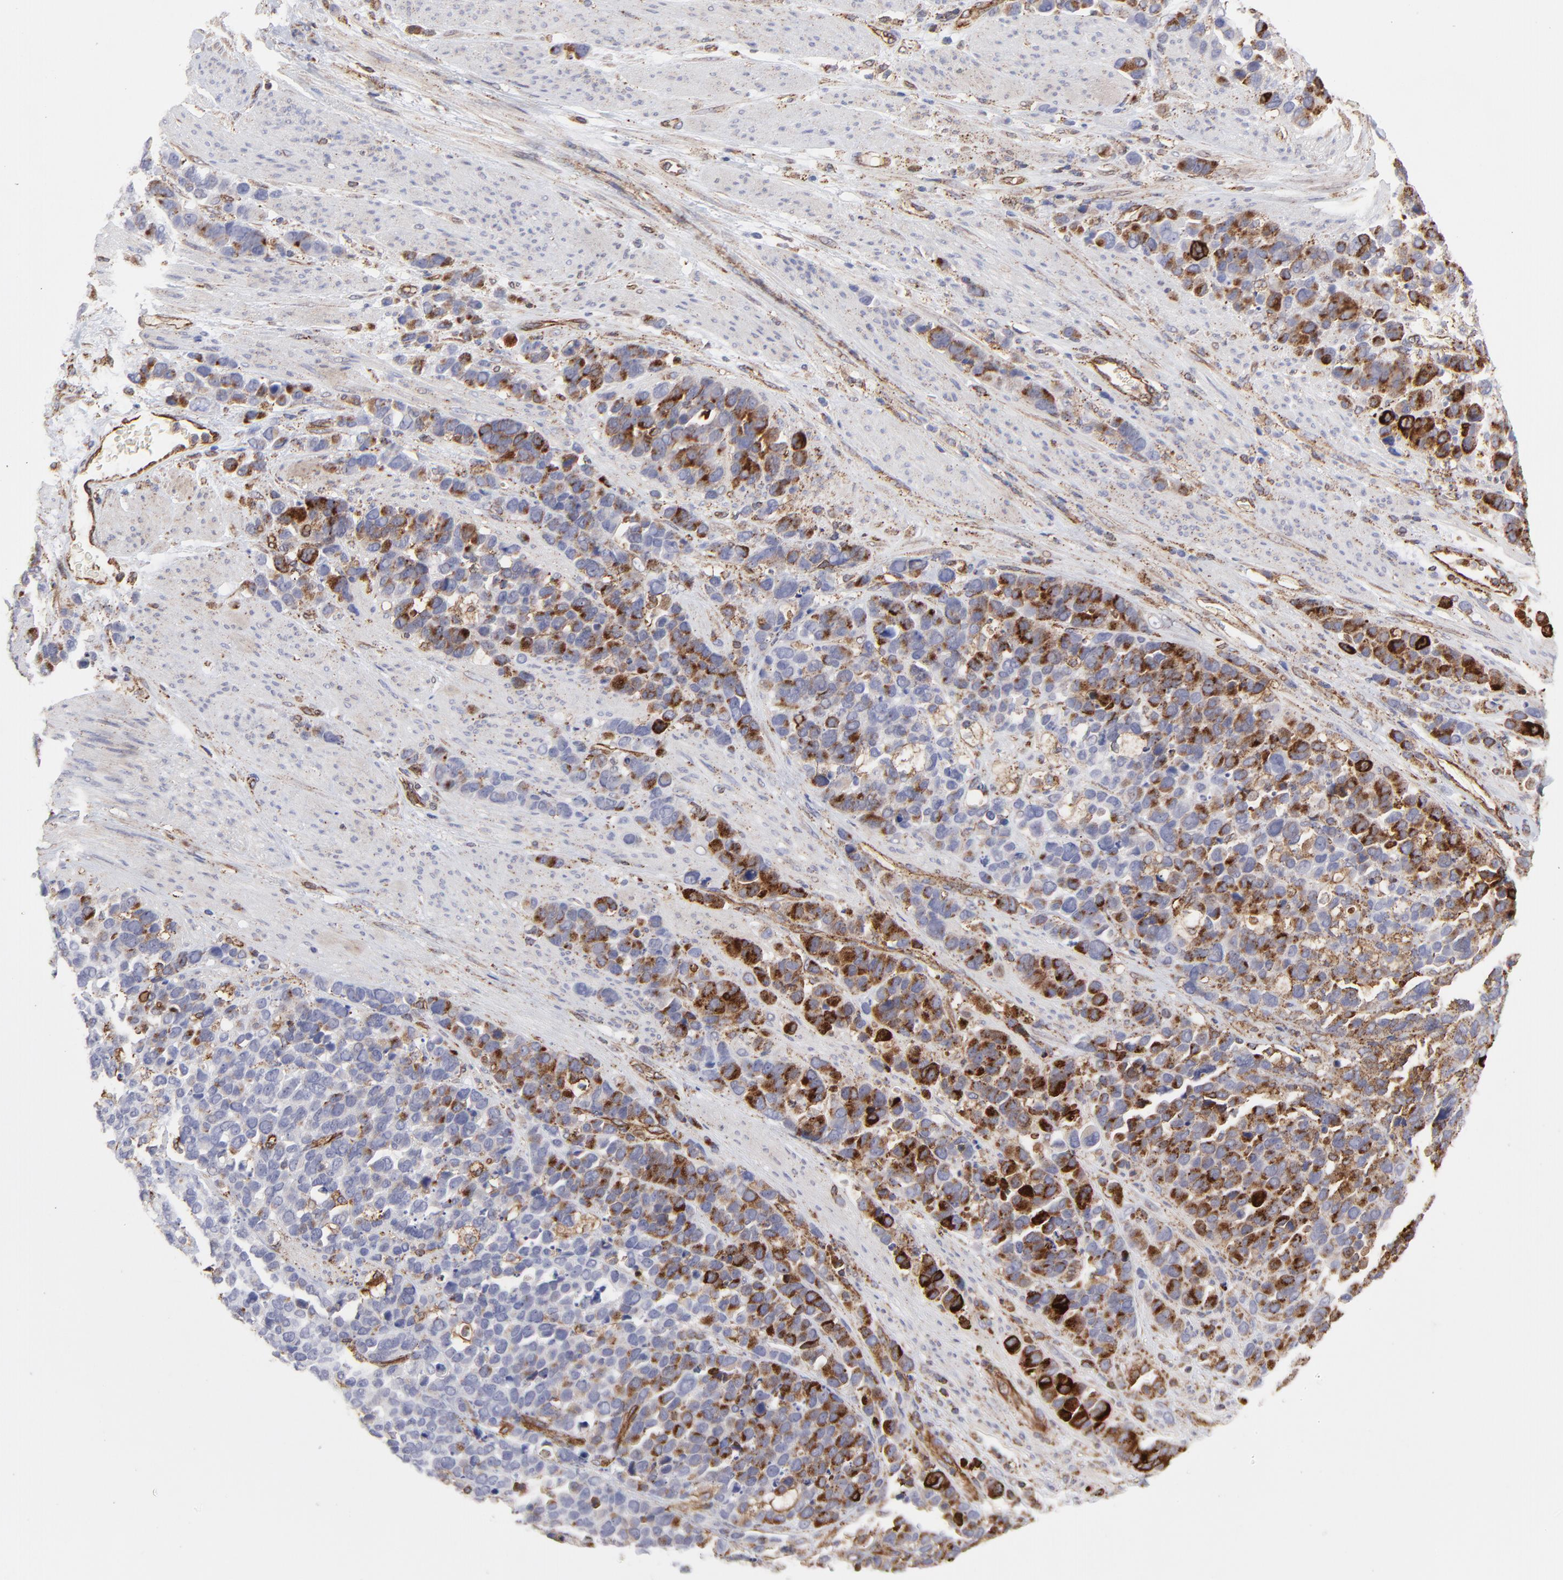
{"staining": {"intensity": "strong", "quantity": "25%-75%", "location": "cytoplasmic/membranous"}, "tissue": "stomach cancer", "cell_type": "Tumor cells", "image_type": "cancer", "snomed": [{"axis": "morphology", "description": "Adenocarcinoma, NOS"}, {"axis": "topography", "description": "Stomach, upper"}], "caption": "High-power microscopy captured an immunohistochemistry micrograph of stomach adenocarcinoma, revealing strong cytoplasmic/membranous staining in approximately 25%-75% of tumor cells.", "gene": "COX8C", "patient": {"sex": "male", "age": 71}}